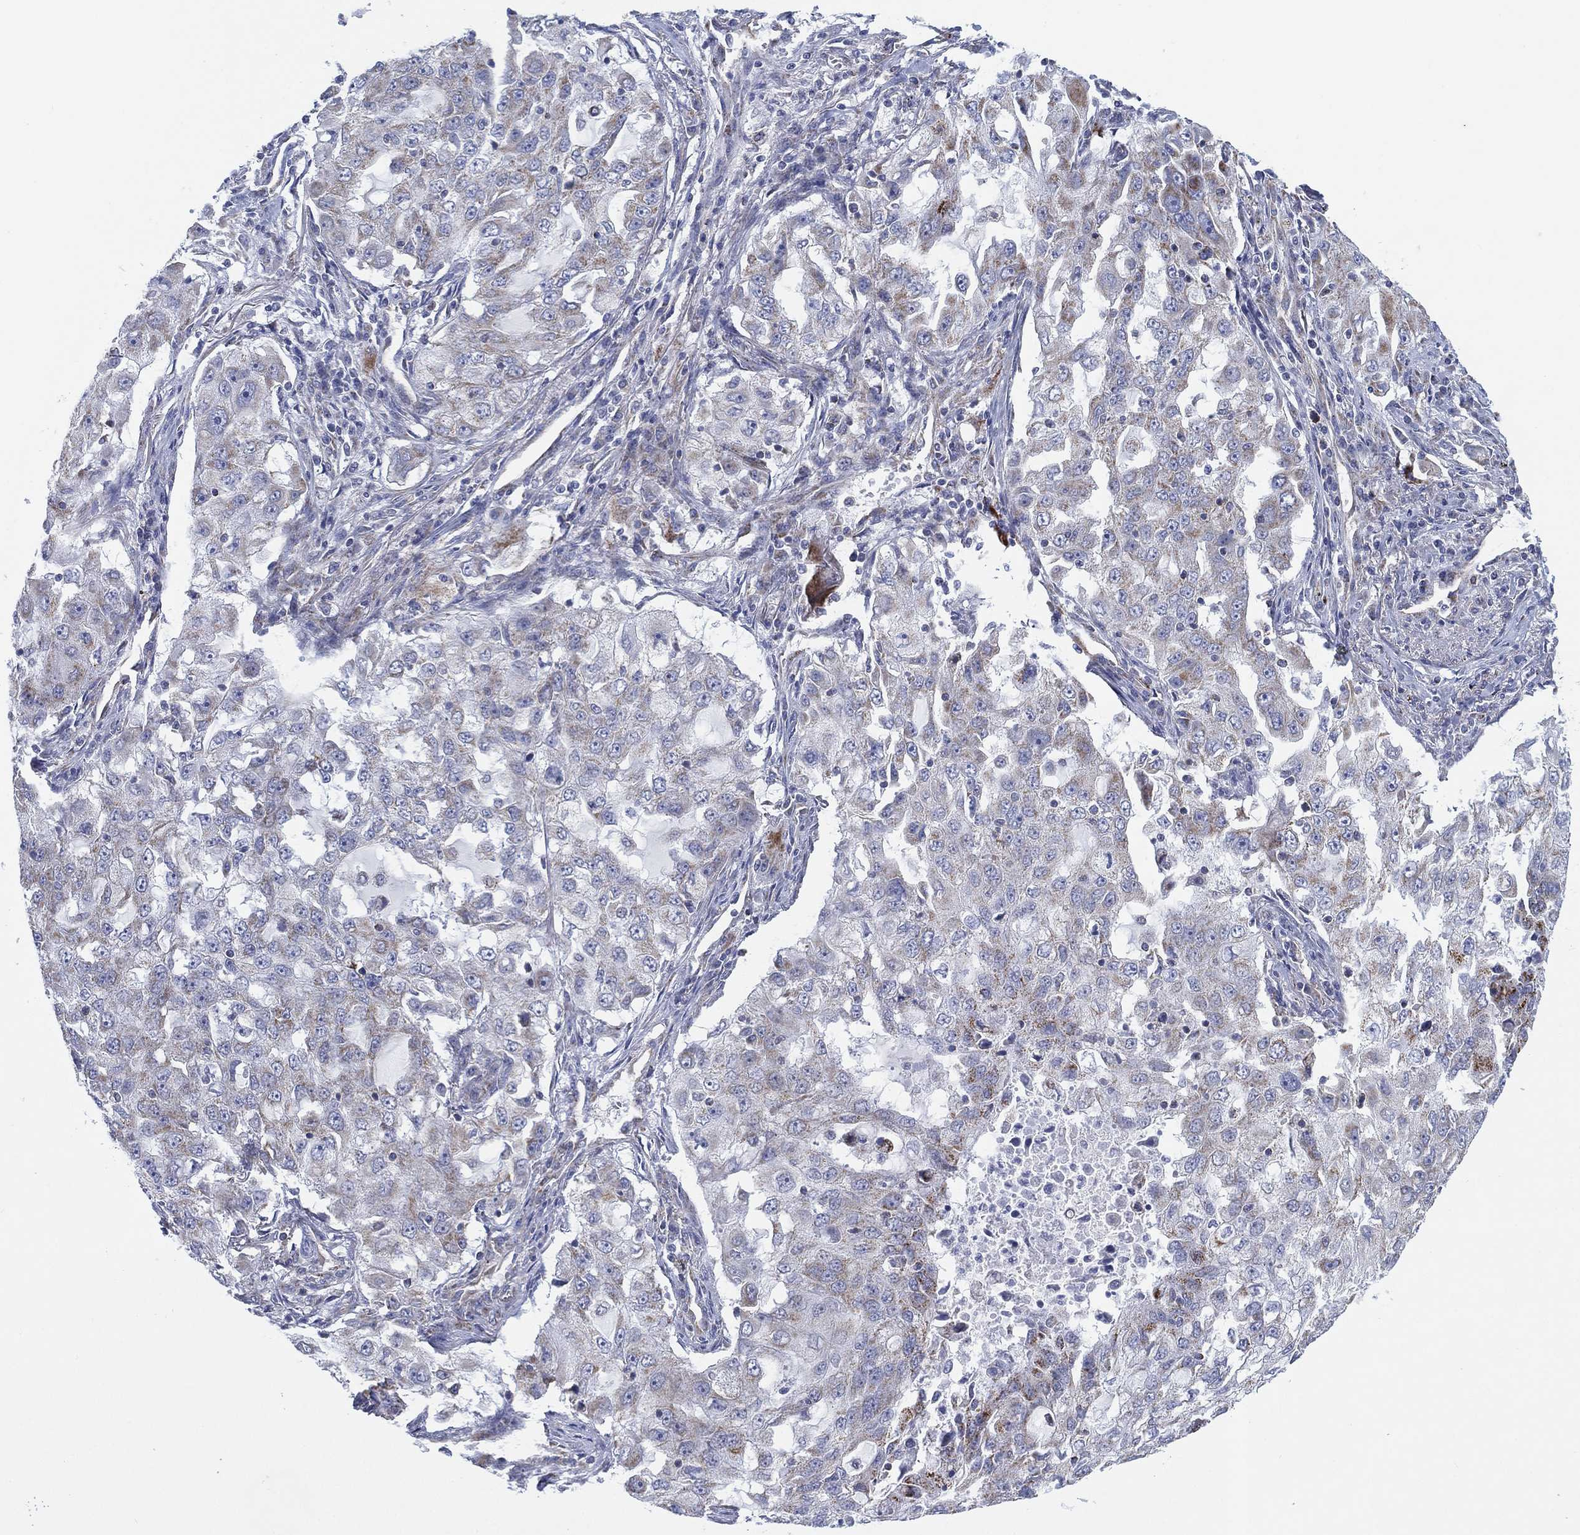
{"staining": {"intensity": "moderate", "quantity": "<25%", "location": "cytoplasmic/membranous"}, "tissue": "lung cancer", "cell_type": "Tumor cells", "image_type": "cancer", "snomed": [{"axis": "morphology", "description": "Adenocarcinoma, NOS"}, {"axis": "topography", "description": "Lung"}], "caption": "Adenocarcinoma (lung) tissue reveals moderate cytoplasmic/membranous positivity in approximately <25% of tumor cells, visualized by immunohistochemistry.", "gene": "INA", "patient": {"sex": "female", "age": 61}}